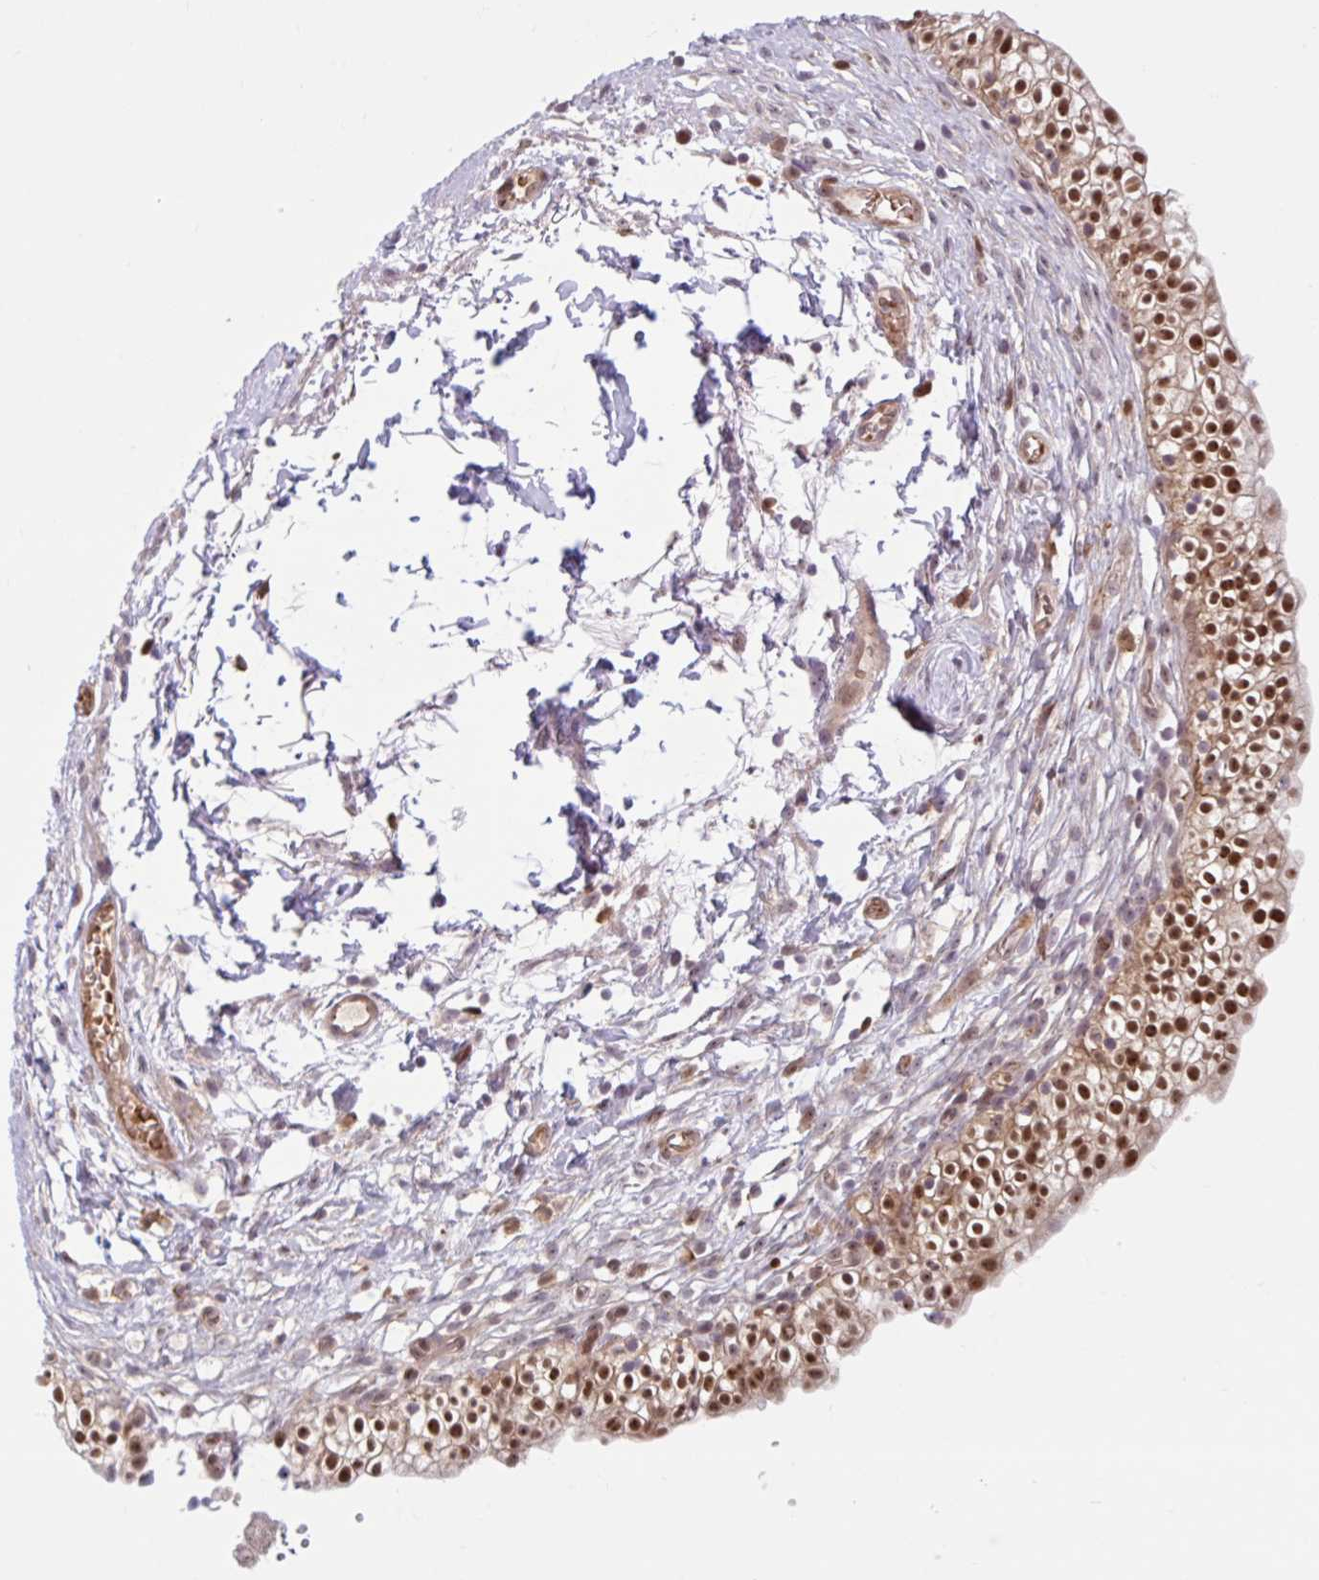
{"staining": {"intensity": "strong", "quantity": ">75%", "location": "nuclear"}, "tissue": "urinary bladder", "cell_type": "Urothelial cells", "image_type": "normal", "snomed": [{"axis": "morphology", "description": "Normal tissue, NOS"}, {"axis": "topography", "description": "Urinary bladder"}, {"axis": "topography", "description": "Peripheral nerve tissue"}], "caption": "Immunohistochemistry (IHC) of normal urinary bladder exhibits high levels of strong nuclear positivity in approximately >75% of urothelial cells. (Brightfield microscopy of DAB IHC at high magnification).", "gene": "HMBS", "patient": {"sex": "male", "age": 55}}